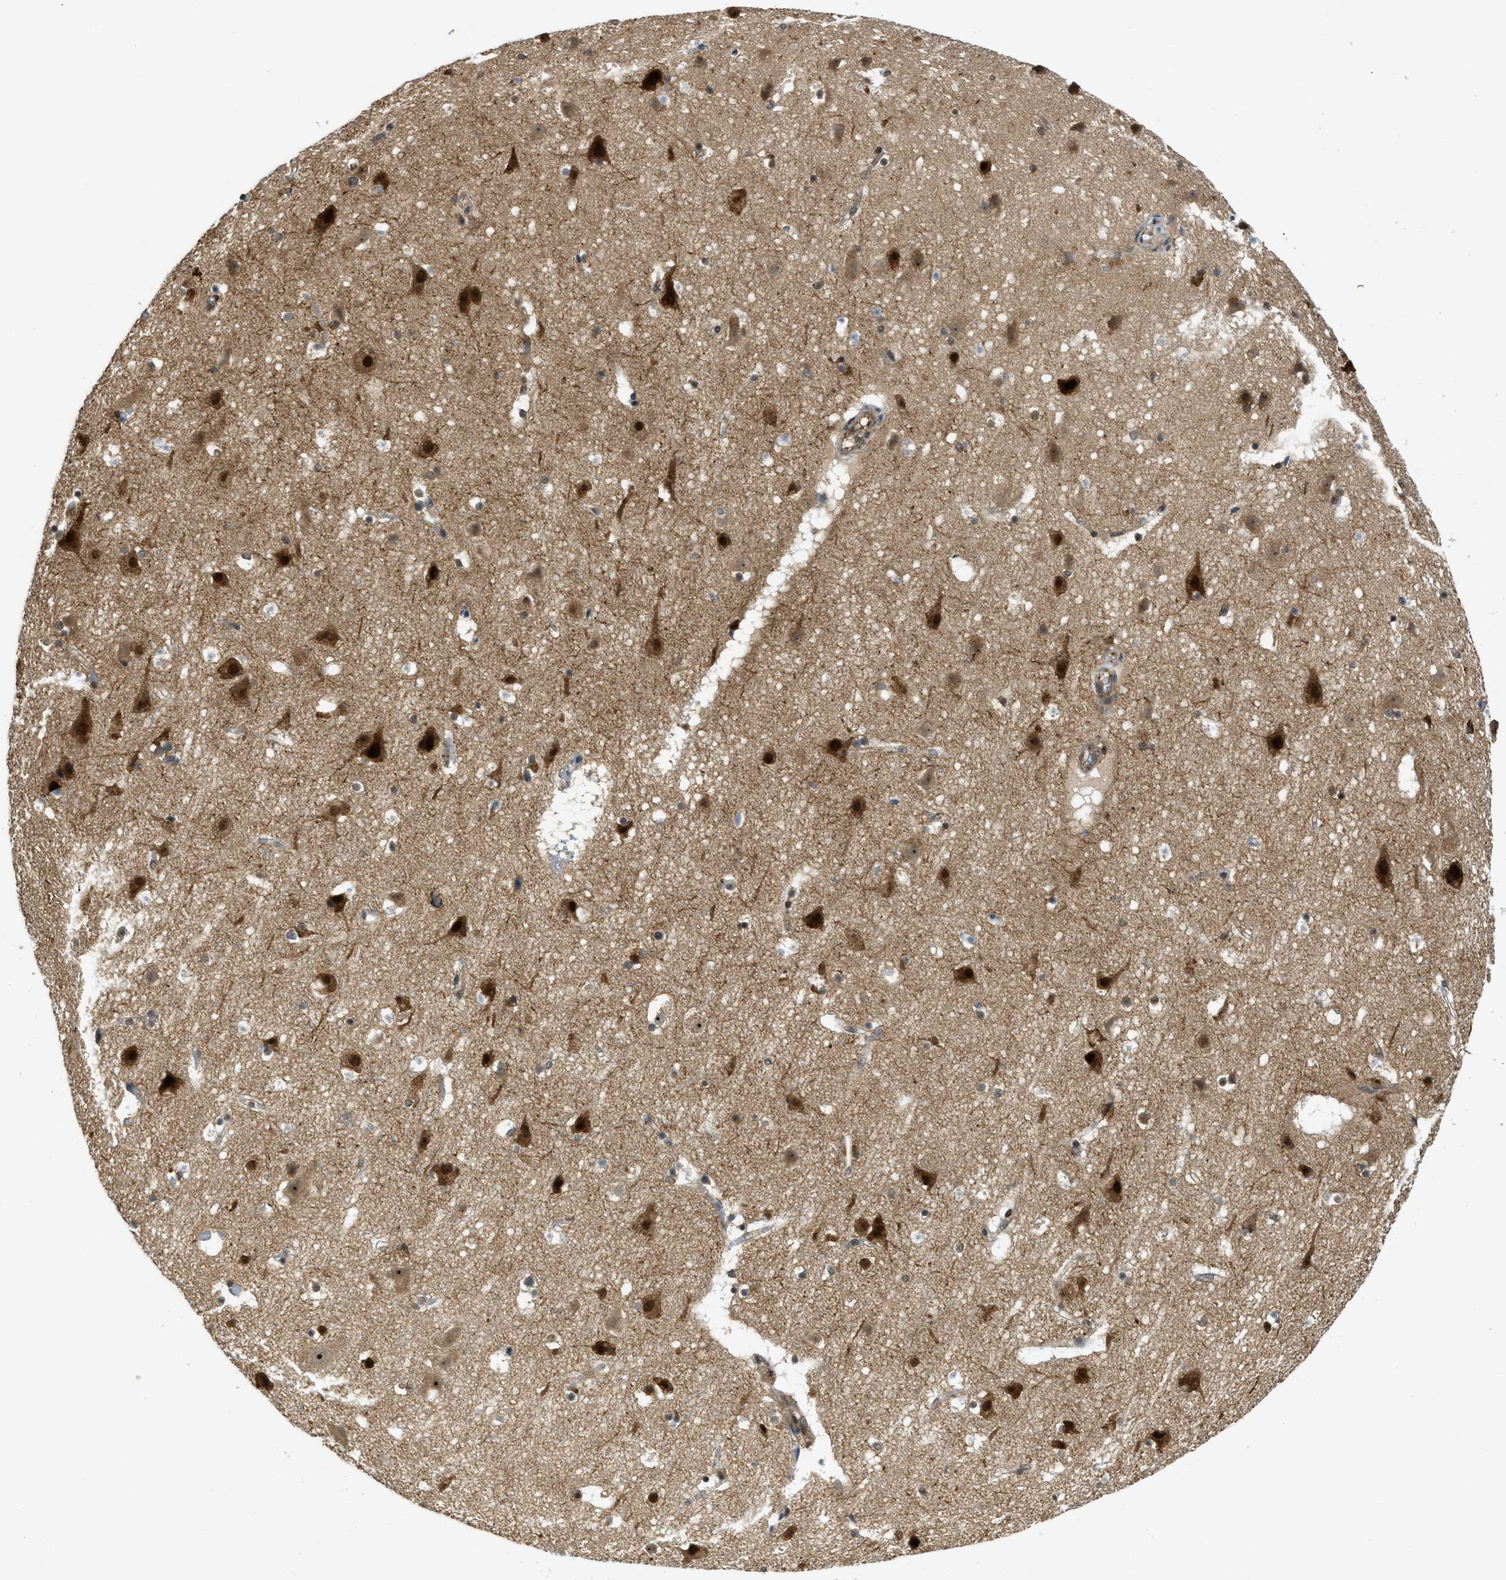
{"staining": {"intensity": "weak", "quantity": ">75%", "location": "cytoplasmic/membranous"}, "tissue": "cerebral cortex", "cell_type": "Endothelial cells", "image_type": "normal", "snomed": [{"axis": "morphology", "description": "Normal tissue, NOS"}, {"axis": "topography", "description": "Cerebral cortex"}], "caption": "Immunohistochemistry photomicrograph of normal human cerebral cortex stained for a protein (brown), which displays low levels of weak cytoplasmic/membranous positivity in about >75% of endothelial cells.", "gene": "TACC1", "patient": {"sex": "male", "age": 45}}